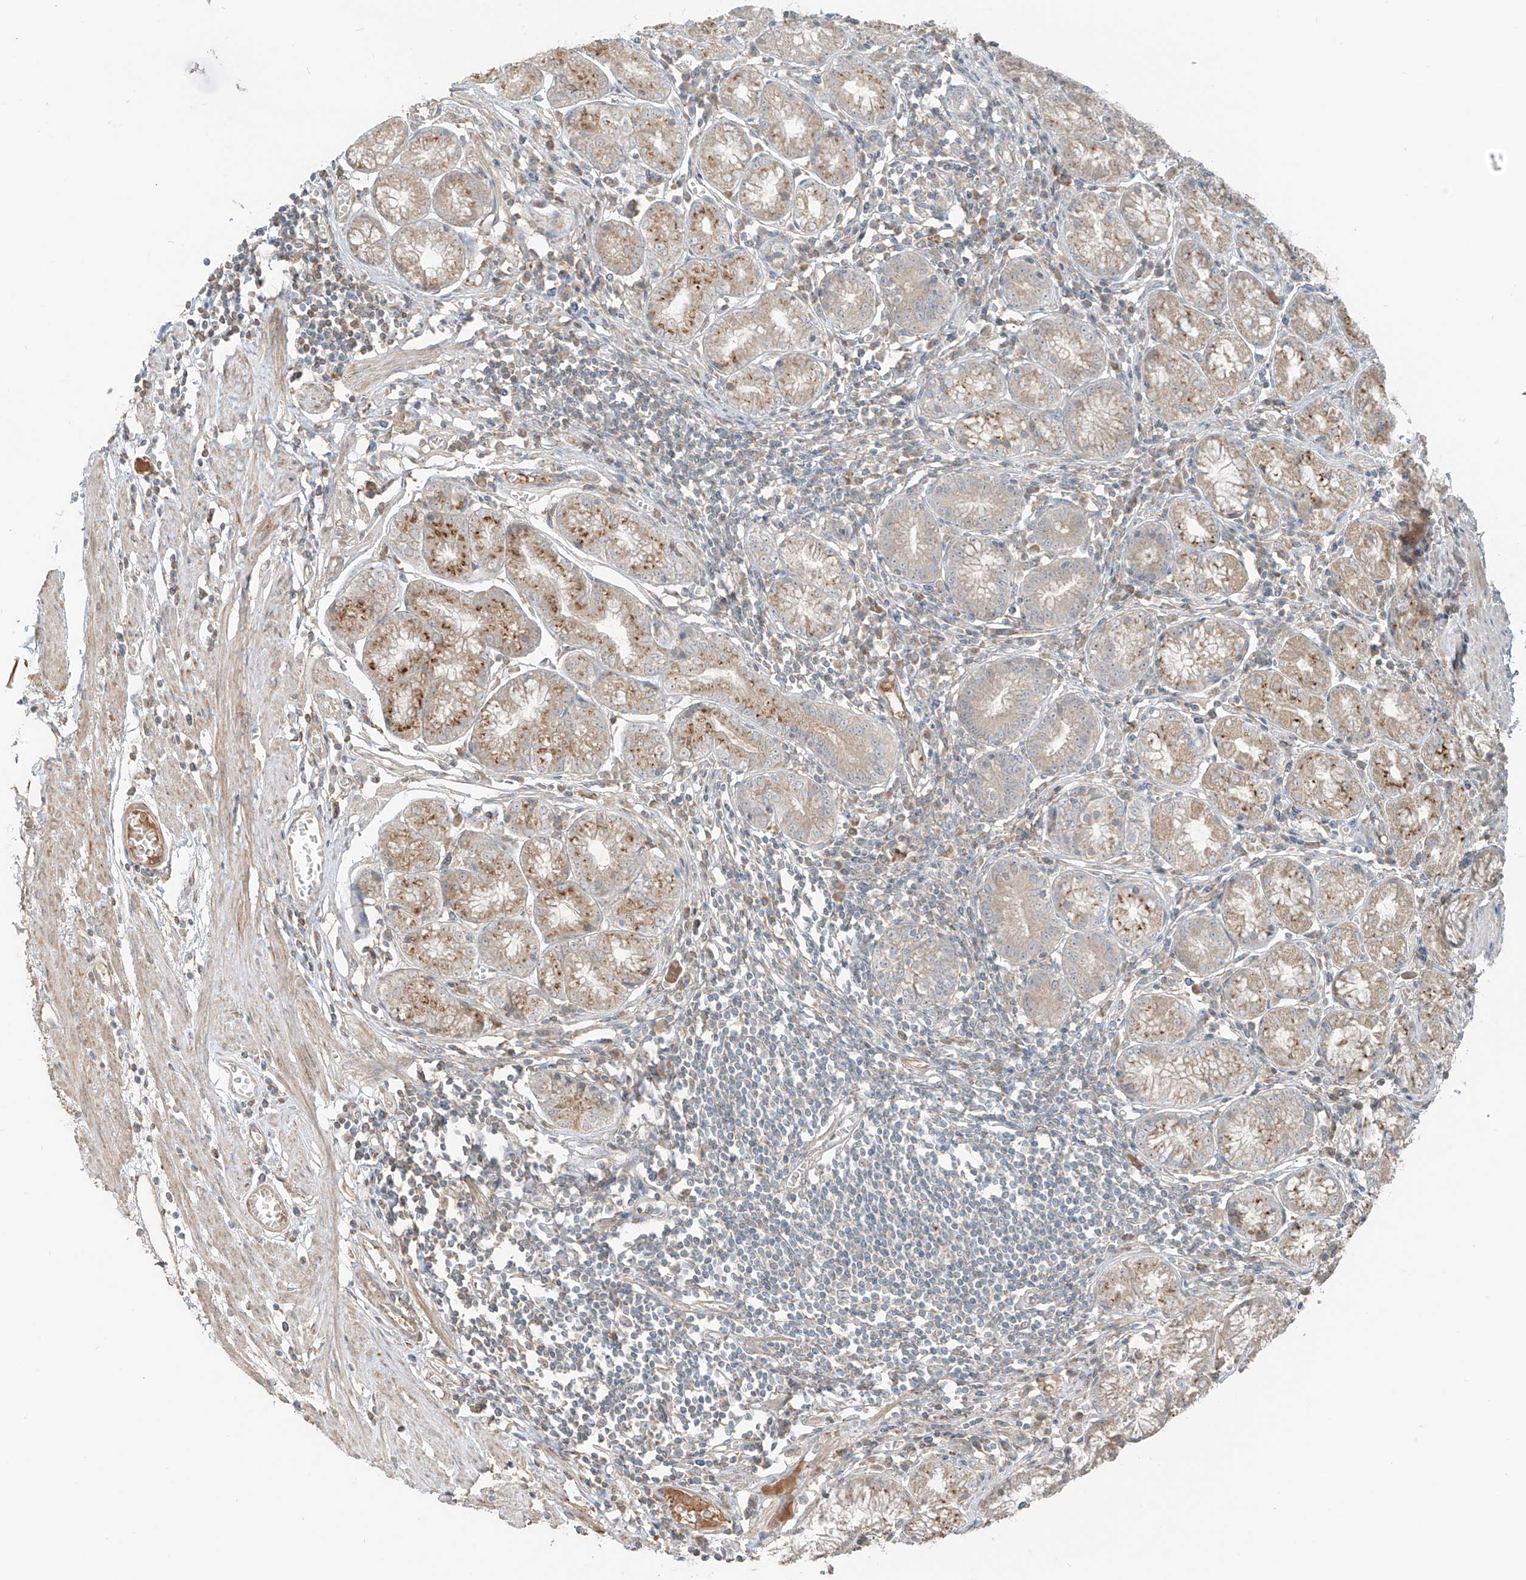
{"staining": {"intensity": "moderate", "quantity": "<25%", "location": "cytoplasmic/membranous"}, "tissue": "stomach", "cell_type": "Glandular cells", "image_type": "normal", "snomed": [{"axis": "morphology", "description": "Normal tissue, NOS"}, {"axis": "topography", "description": "Stomach"}], "caption": "High-power microscopy captured an immunohistochemistry (IHC) micrograph of normal stomach, revealing moderate cytoplasmic/membranous positivity in about <25% of glandular cells. The protein is stained brown, and the nuclei are stained in blue (DAB (3,3'-diaminobenzidine) IHC with brightfield microscopy, high magnification).", "gene": "FSTL1", "patient": {"sex": "male", "age": 55}}